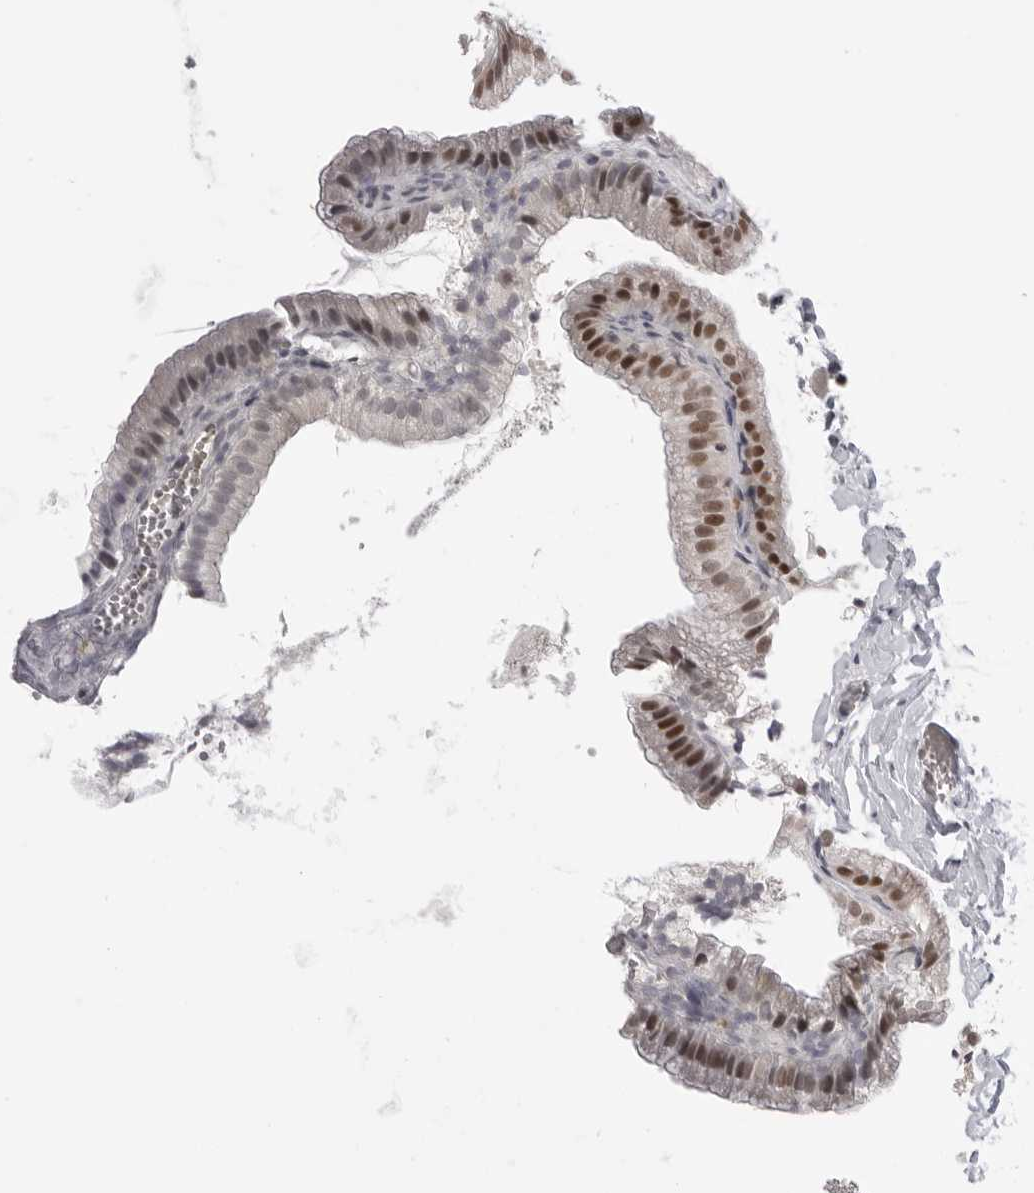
{"staining": {"intensity": "strong", "quantity": ">75%", "location": "nuclear"}, "tissue": "gallbladder", "cell_type": "Glandular cells", "image_type": "normal", "snomed": [{"axis": "morphology", "description": "Normal tissue, NOS"}, {"axis": "topography", "description": "Gallbladder"}], "caption": "Gallbladder was stained to show a protein in brown. There is high levels of strong nuclear positivity in about >75% of glandular cells. (DAB IHC, brown staining for protein, blue staining for nuclei).", "gene": "PRDM10", "patient": {"sex": "male", "age": 38}}